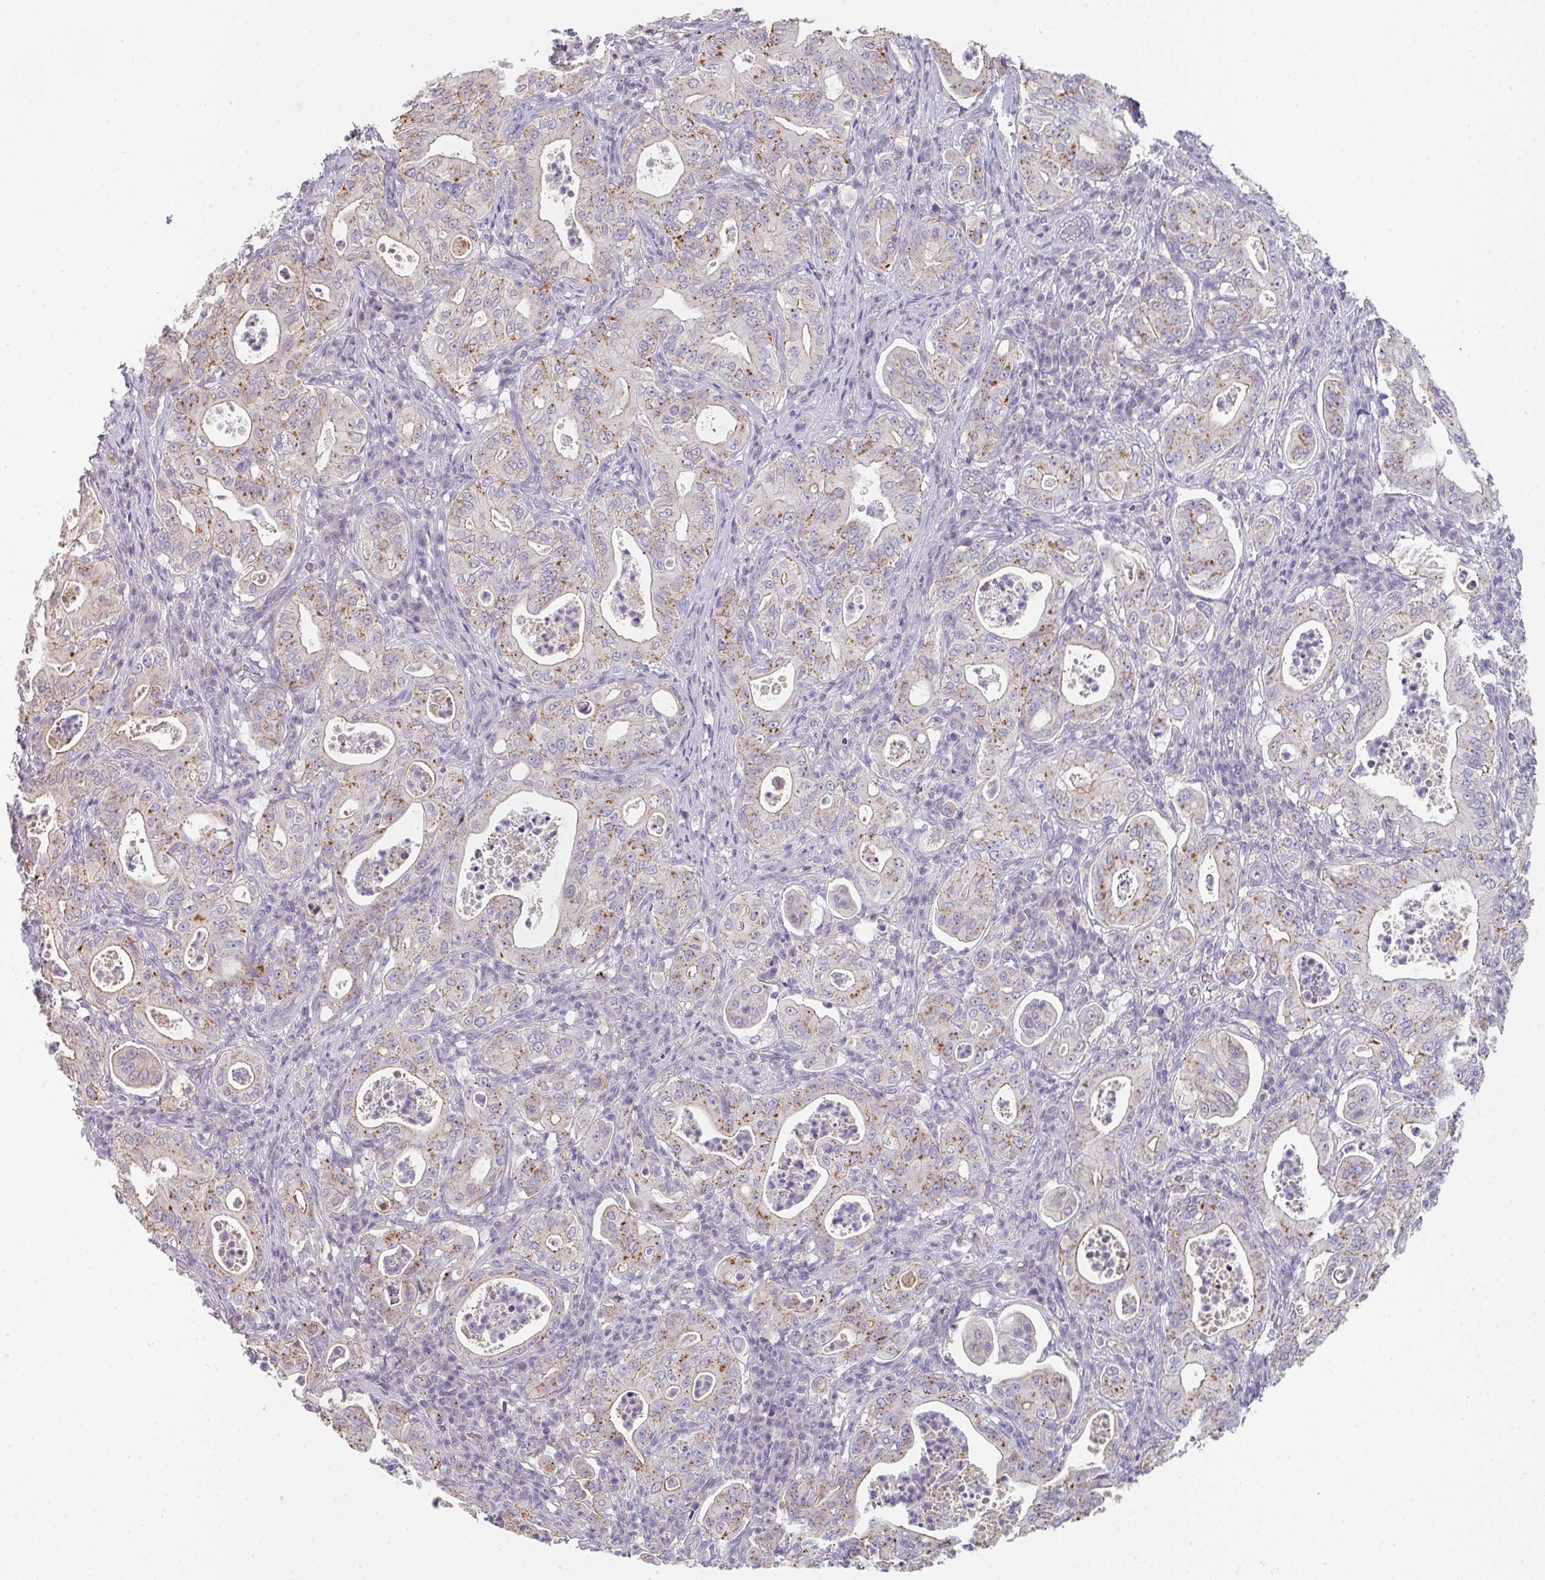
{"staining": {"intensity": "moderate", "quantity": "25%-75%", "location": "cytoplasmic/membranous"}, "tissue": "pancreatic cancer", "cell_type": "Tumor cells", "image_type": "cancer", "snomed": [{"axis": "morphology", "description": "Adenocarcinoma, NOS"}, {"axis": "topography", "description": "Pancreas"}], "caption": "Pancreatic cancer stained with a protein marker displays moderate staining in tumor cells.", "gene": "CHMP5", "patient": {"sex": "male", "age": 71}}